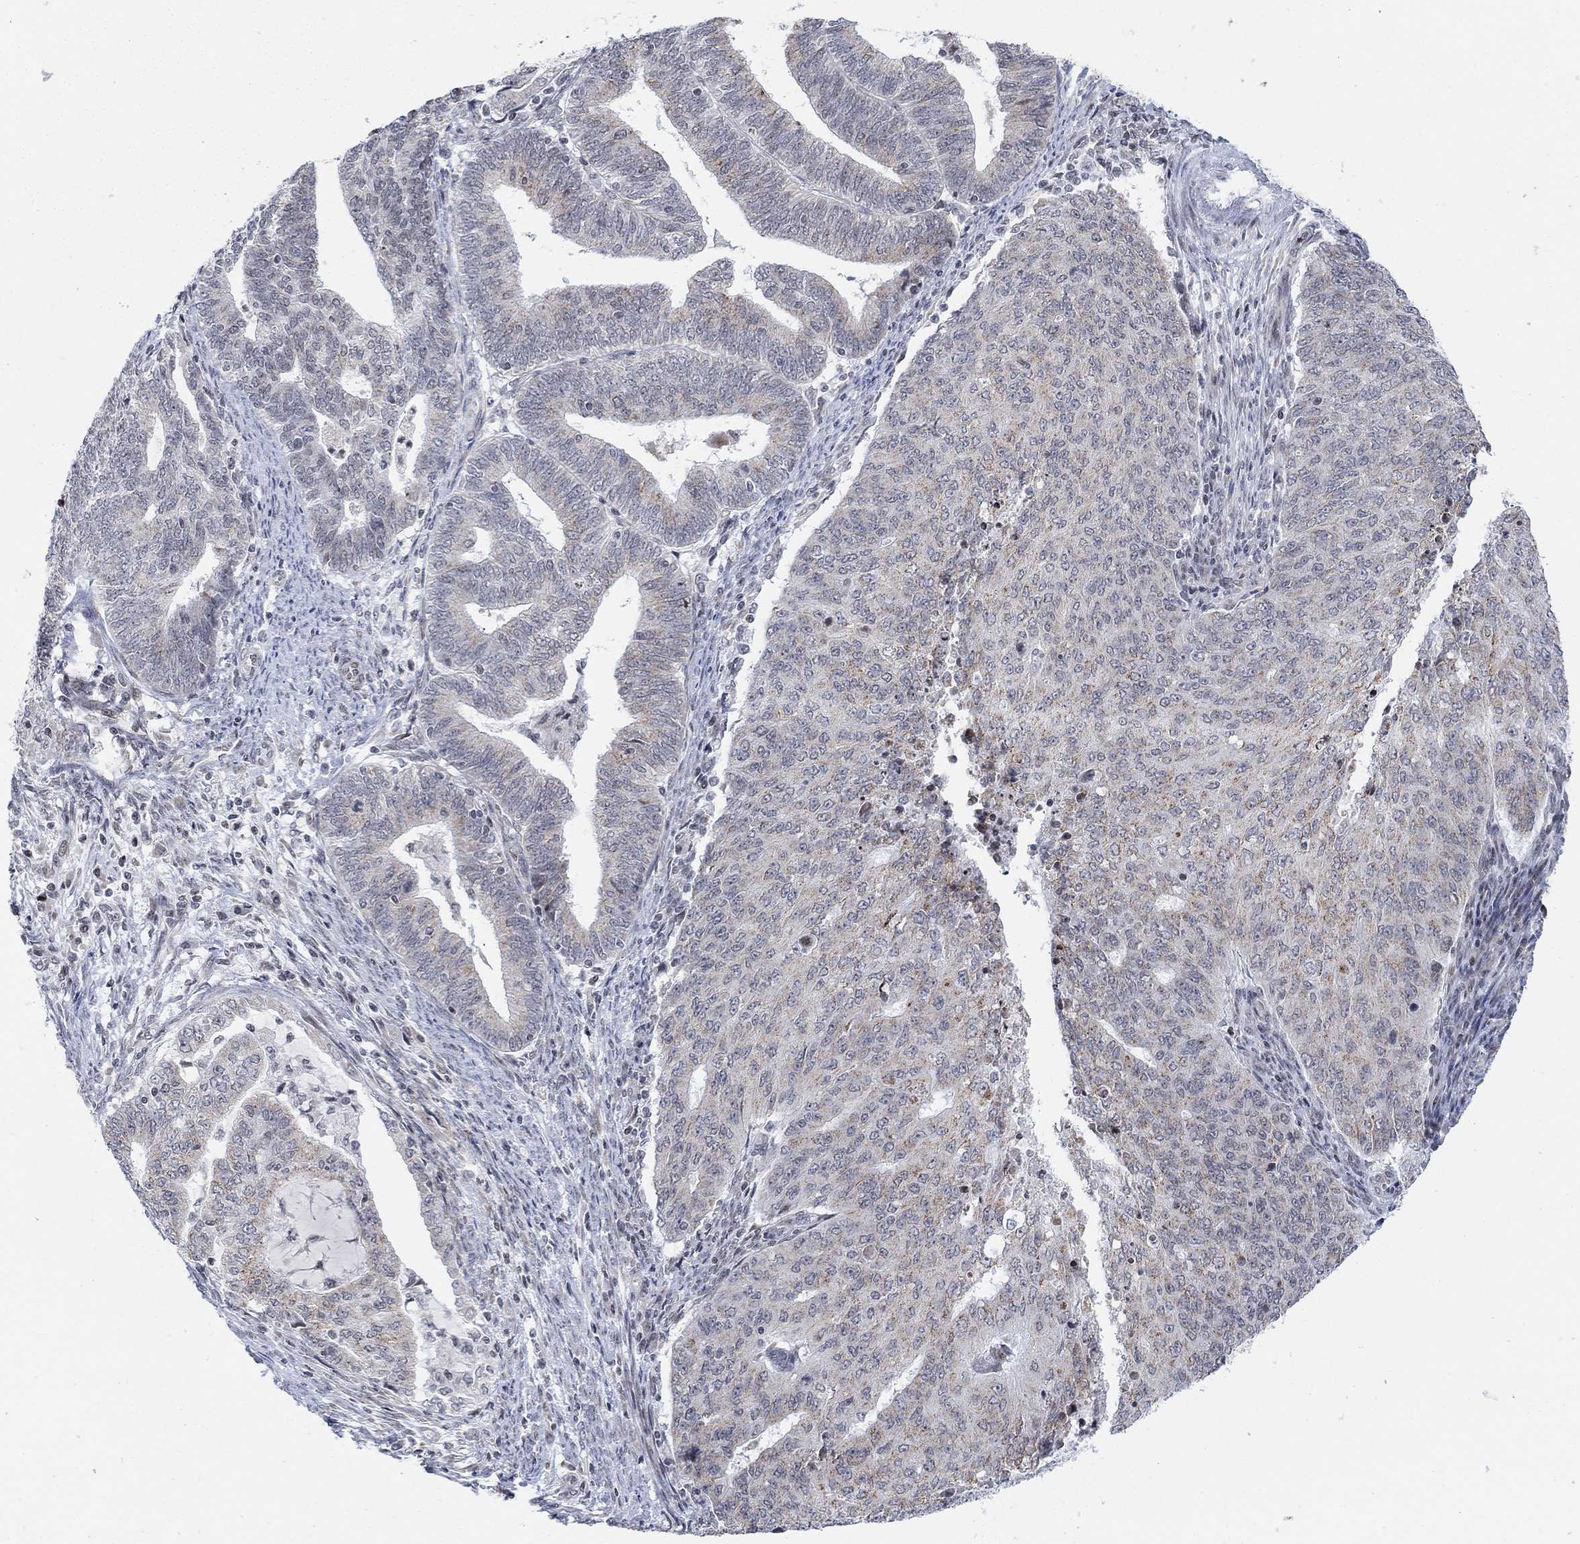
{"staining": {"intensity": "weak", "quantity": "<25%", "location": "cytoplasmic/membranous"}, "tissue": "endometrial cancer", "cell_type": "Tumor cells", "image_type": "cancer", "snomed": [{"axis": "morphology", "description": "Adenocarcinoma, NOS"}, {"axis": "topography", "description": "Endometrium"}], "caption": "Human adenocarcinoma (endometrial) stained for a protein using IHC shows no staining in tumor cells.", "gene": "ABHD14A", "patient": {"sex": "female", "age": 82}}